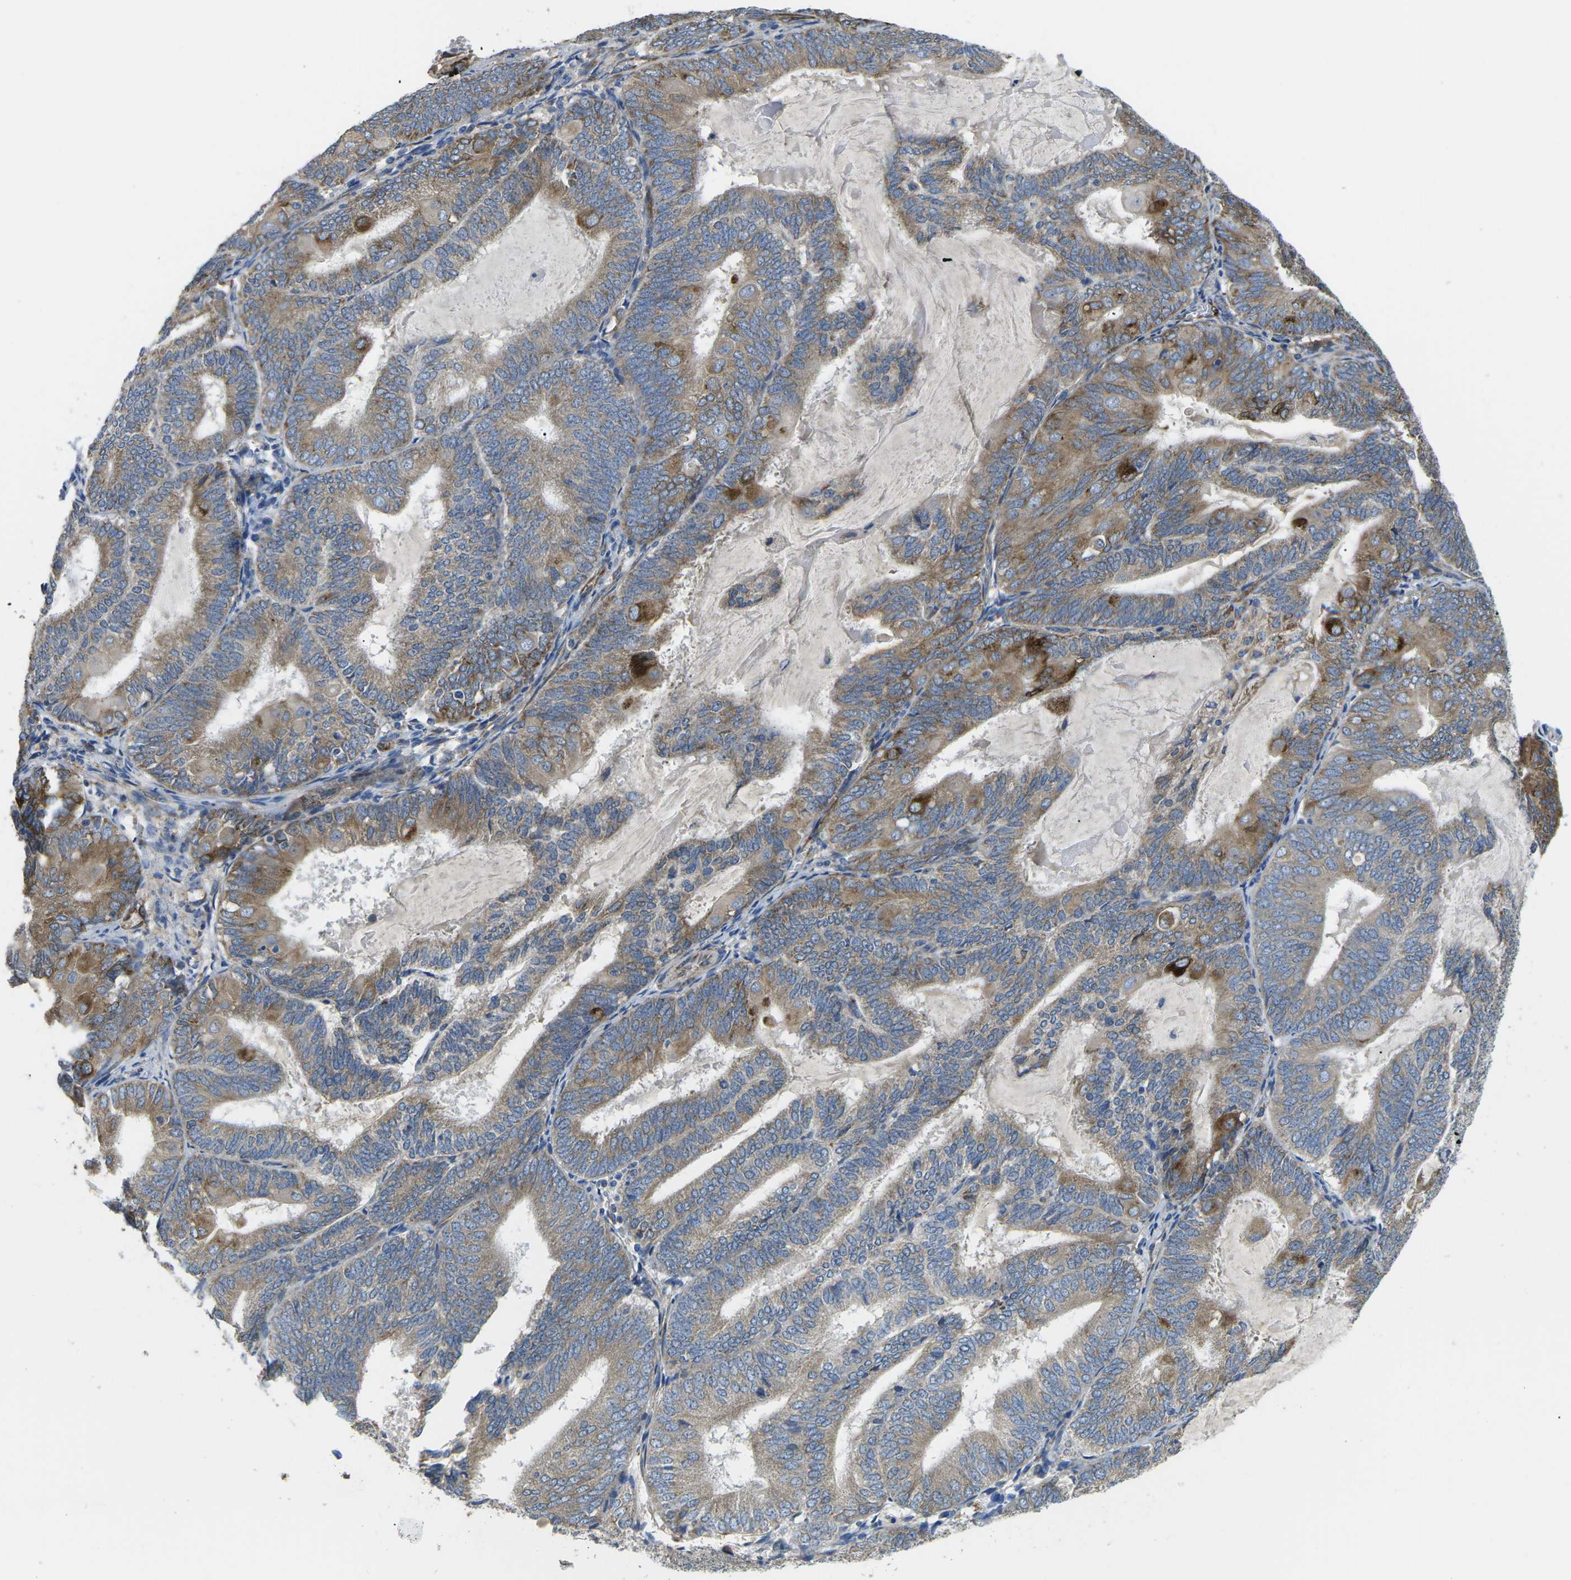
{"staining": {"intensity": "moderate", "quantity": ">75%", "location": "cytoplasmic/membranous"}, "tissue": "endometrial cancer", "cell_type": "Tumor cells", "image_type": "cancer", "snomed": [{"axis": "morphology", "description": "Adenocarcinoma, NOS"}, {"axis": "topography", "description": "Endometrium"}], "caption": "About >75% of tumor cells in human endometrial cancer (adenocarcinoma) exhibit moderate cytoplasmic/membranous protein staining as visualized by brown immunohistochemical staining.", "gene": "PDZD8", "patient": {"sex": "female", "age": 81}}